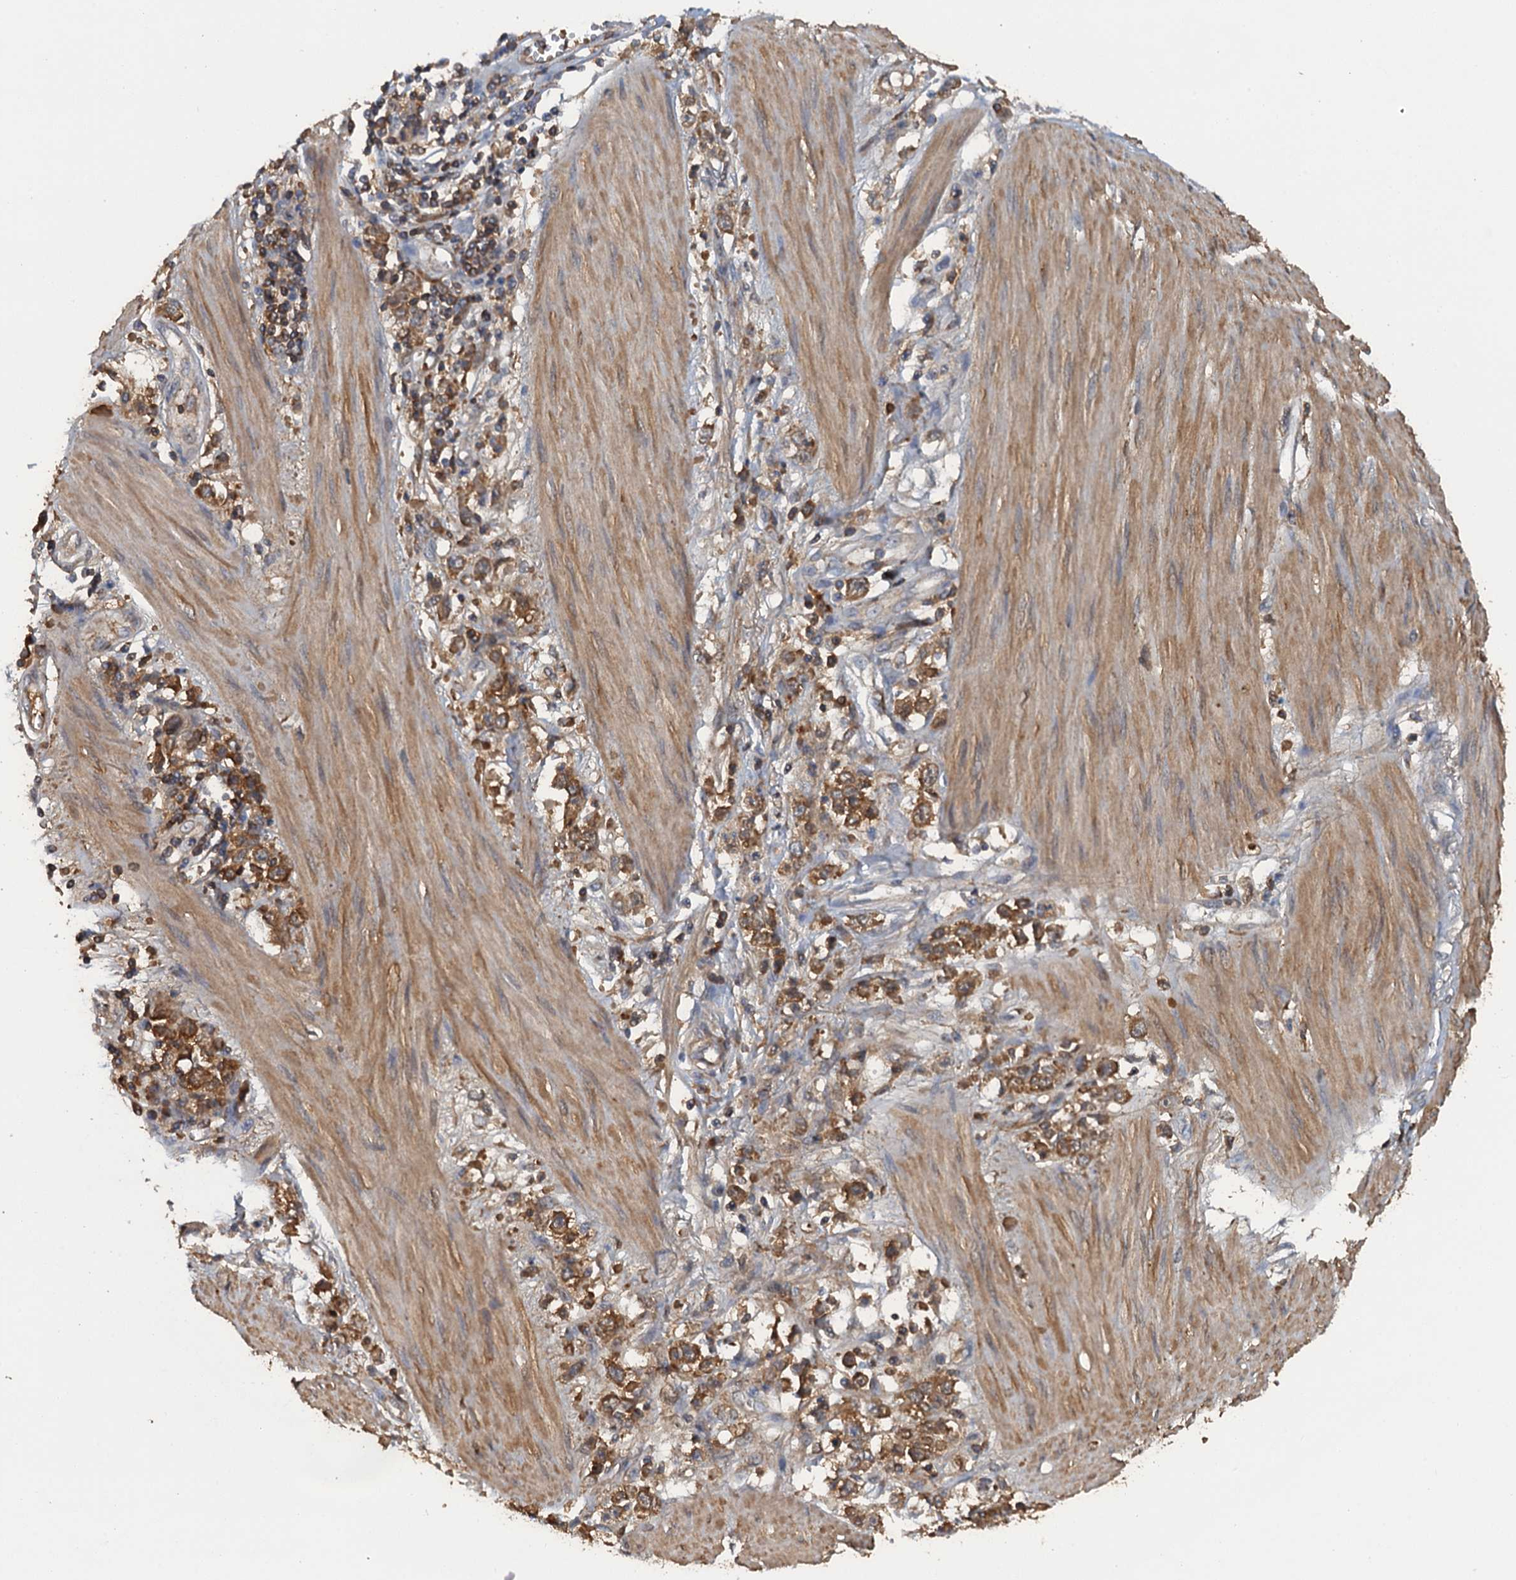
{"staining": {"intensity": "moderate", "quantity": ">75%", "location": "cytoplasmic/membranous"}, "tissue": "stomach cancer", "cell_type": "Tumor cells", "image_type": "cancer", "snomed": [{"axis": "morphology", "description": "Adenocarcinoma, NOS"}, {"axis": "topography", "description": "Stomach"}], "caption": "The immunohistochemical stain labels moderate cytoplasmic/membranous positivity in tumor cells of stomach adenocarcinoma tissue. Immunohistochemistry (ihc) stains the protein in brown and the nuclei are stained blue.", "gene": "HAPLN3", "patient": {"sex": "female", "age": 76}}